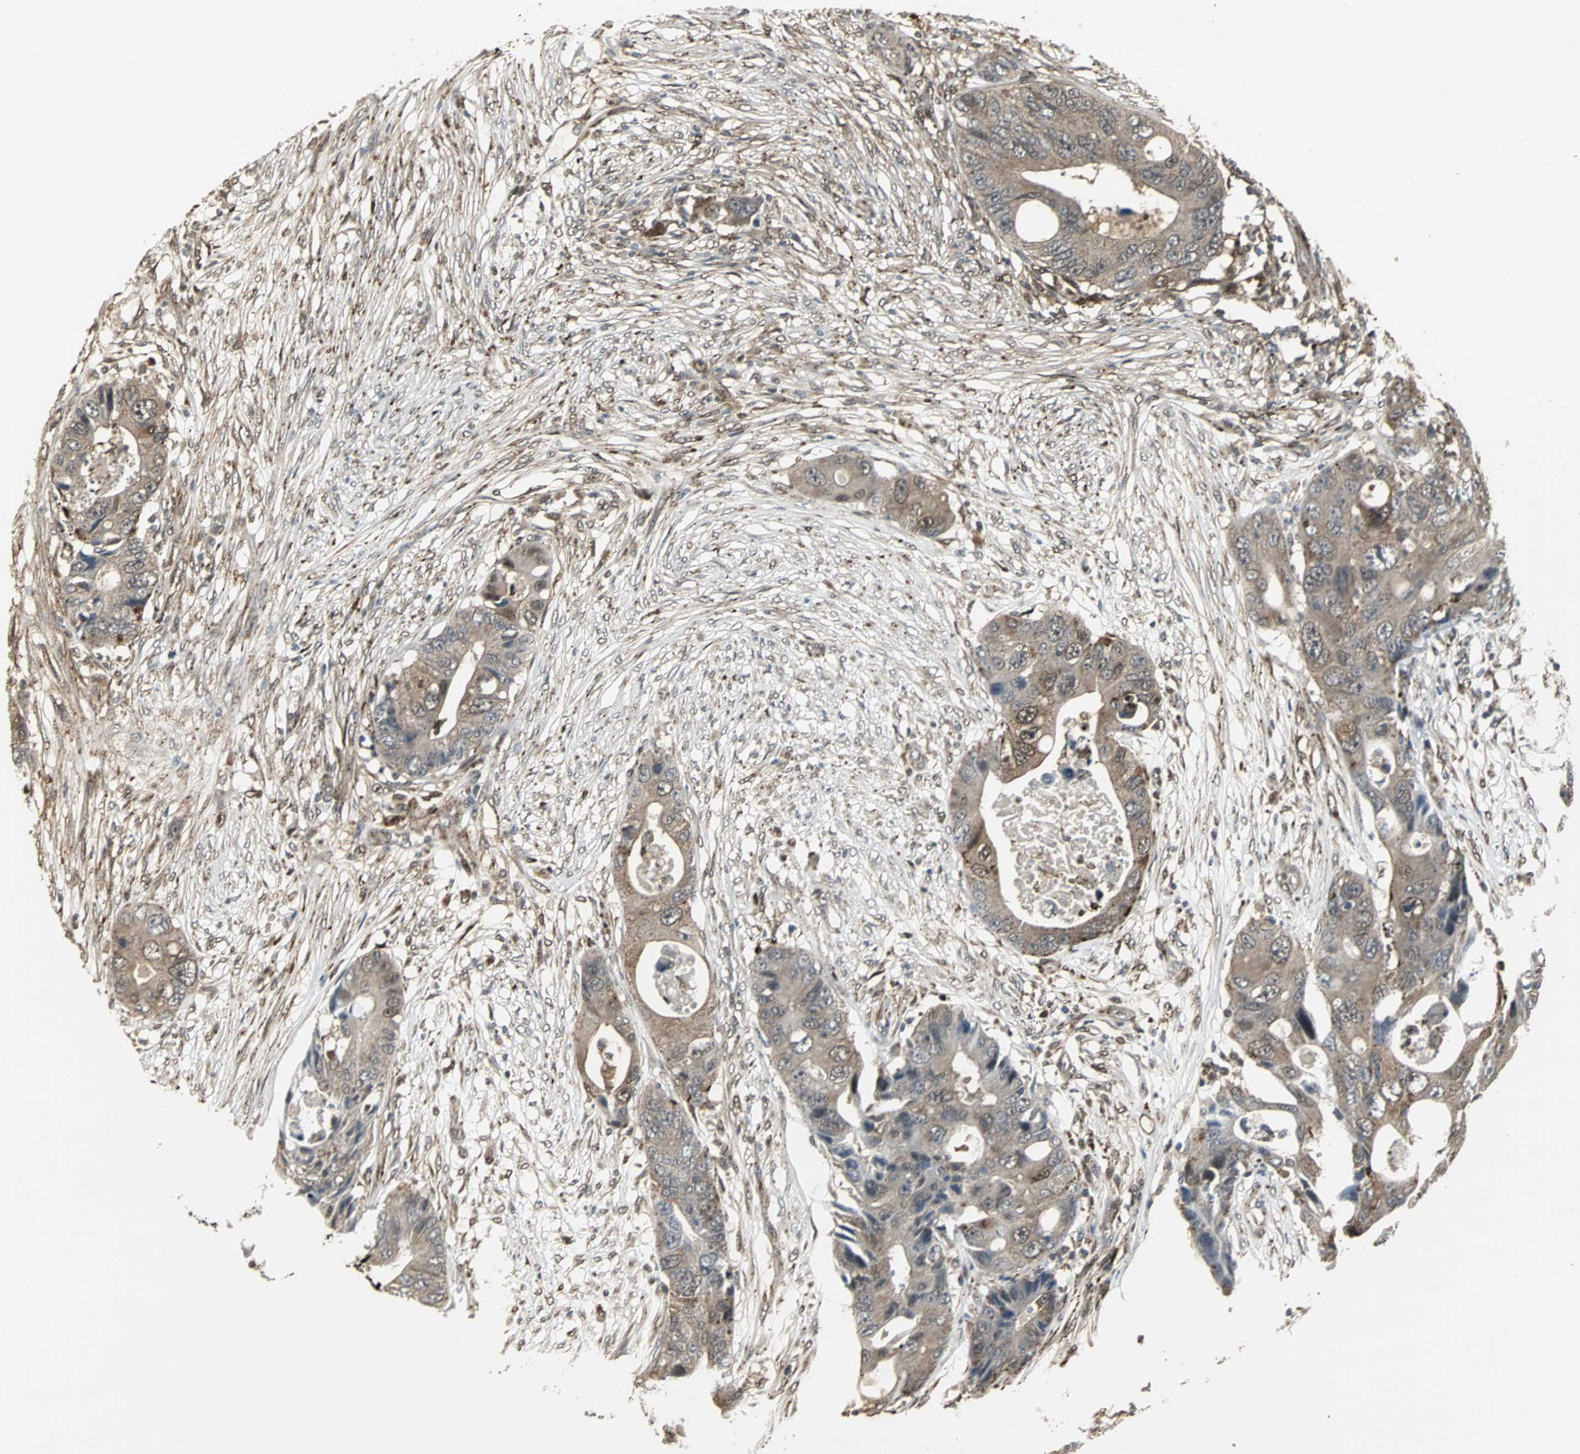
{"staining": {"intensity": "moderate", "quantity": "25%-75%", "location": "cytoplasmic/membranous,nuclear"}, "tissue": "colorectal cancer", "cell_type": "Tumor cells", "image_type": "cancer", "snomed": [{"axis": "morphology", "description": "Adenocarcinoma, NOS"}, {"axis": "topography", "description": "Colon"}], "caption": "Colorectal cancer (adenocarcinoma) stained with a protein marker reveals moderate staining in tumor cells.", "gene": "PLIN3", "patient": {"sex": "male", "age": 71}}